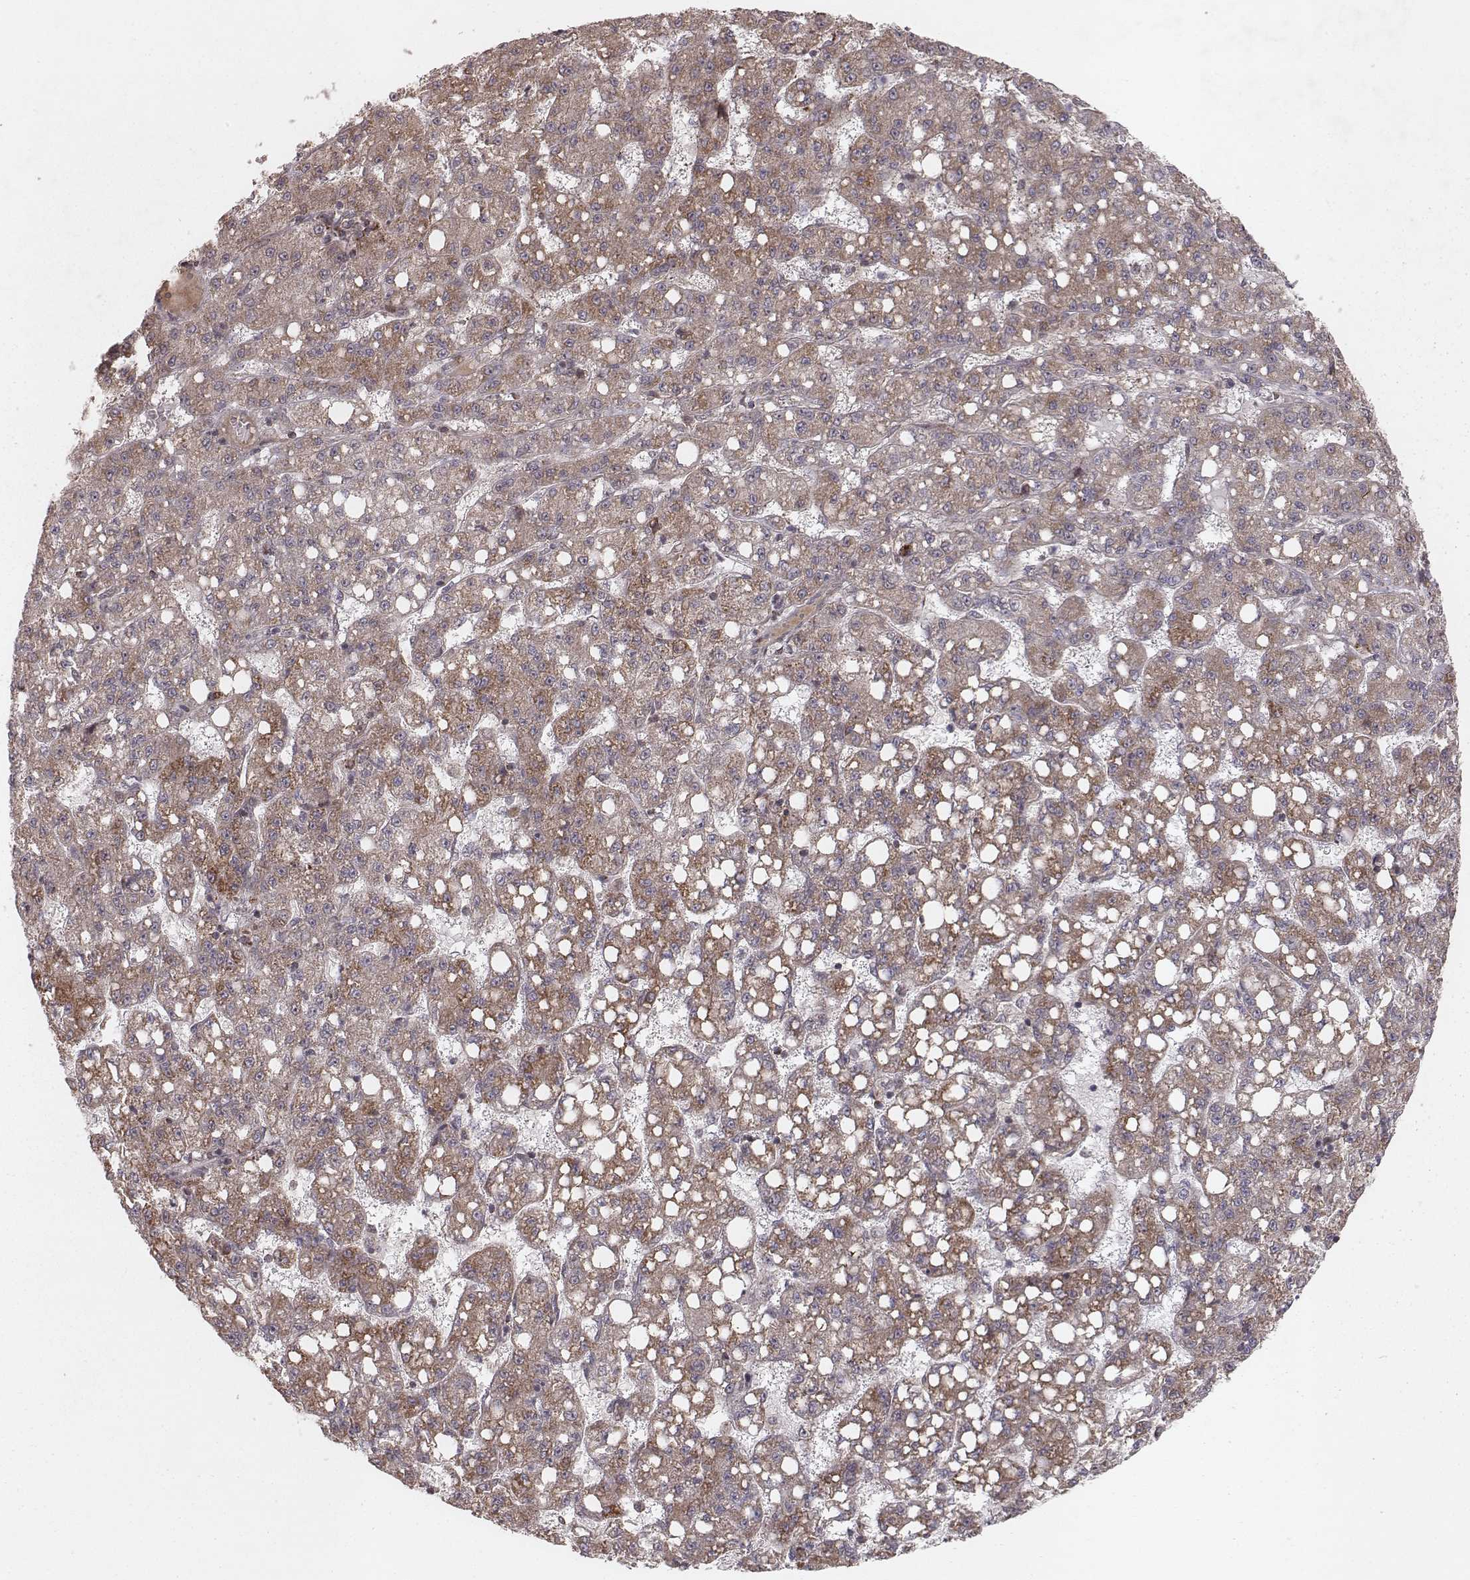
{"staining": {"intensity": "weak", "quantity": ">75%", "location": "cytoplasmic/membranous"}, "tissue": "liver cancer", "cell_type": "Tumor cells", "image_type": "cancer", "snomed": [{"axis": "morphology", "description": "Carcinoma, Hepatocellular, NOS"}, {"axis": "topography", "description": "Liver"}], "caption": "Hepatocellular carcinoma (liver) stained with DAB (3,3'-diaminobenzidine) immunohistochemistry exhibits low levels of weak cytoplasmic/membranous staining in about >75% of tumor cells.", "gene": "NDUFA7", "patient": {"sex": "female", "age": 65}}